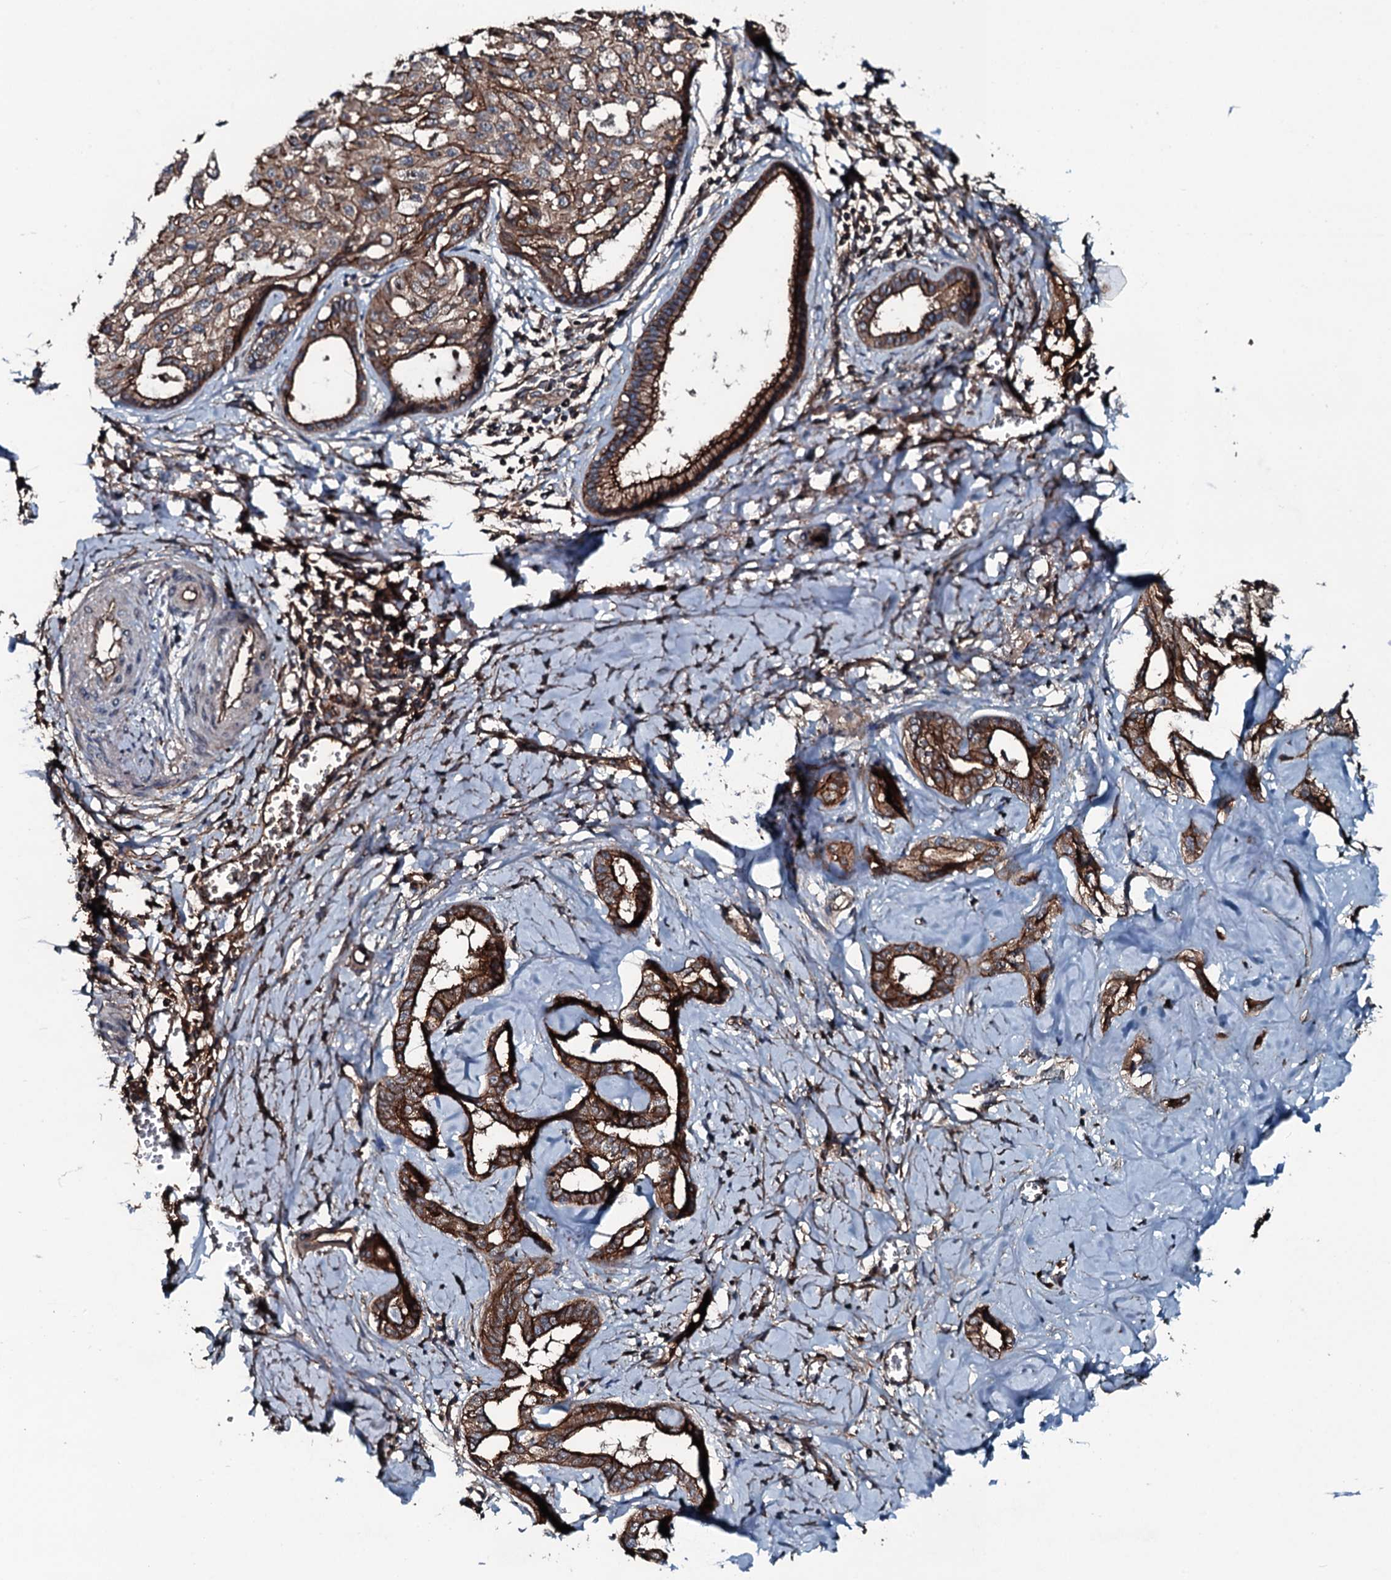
{"staining": {"intensity": "strong", "quantity": ">75%", "location": "cytoplasmic/membranous"}, "tissue": "liver cancer", "cell_type": "Tumor cells", "image_type": "cancer", "snomed": [{"axis": "morphology", "description": "Cholangiocarcinoma"}, {"axis": "topography", "description": "Liver"}], "caption": "IHC histopathology image of human cholangiocarcinoma (liver) stained for a protein (brown), which displays high levels of strong cytoplasmic/membranous positivity in approximately >75% of tumor cells.", "gene": "TRIM7", "patient": {"sex": "female", "age": 77}}